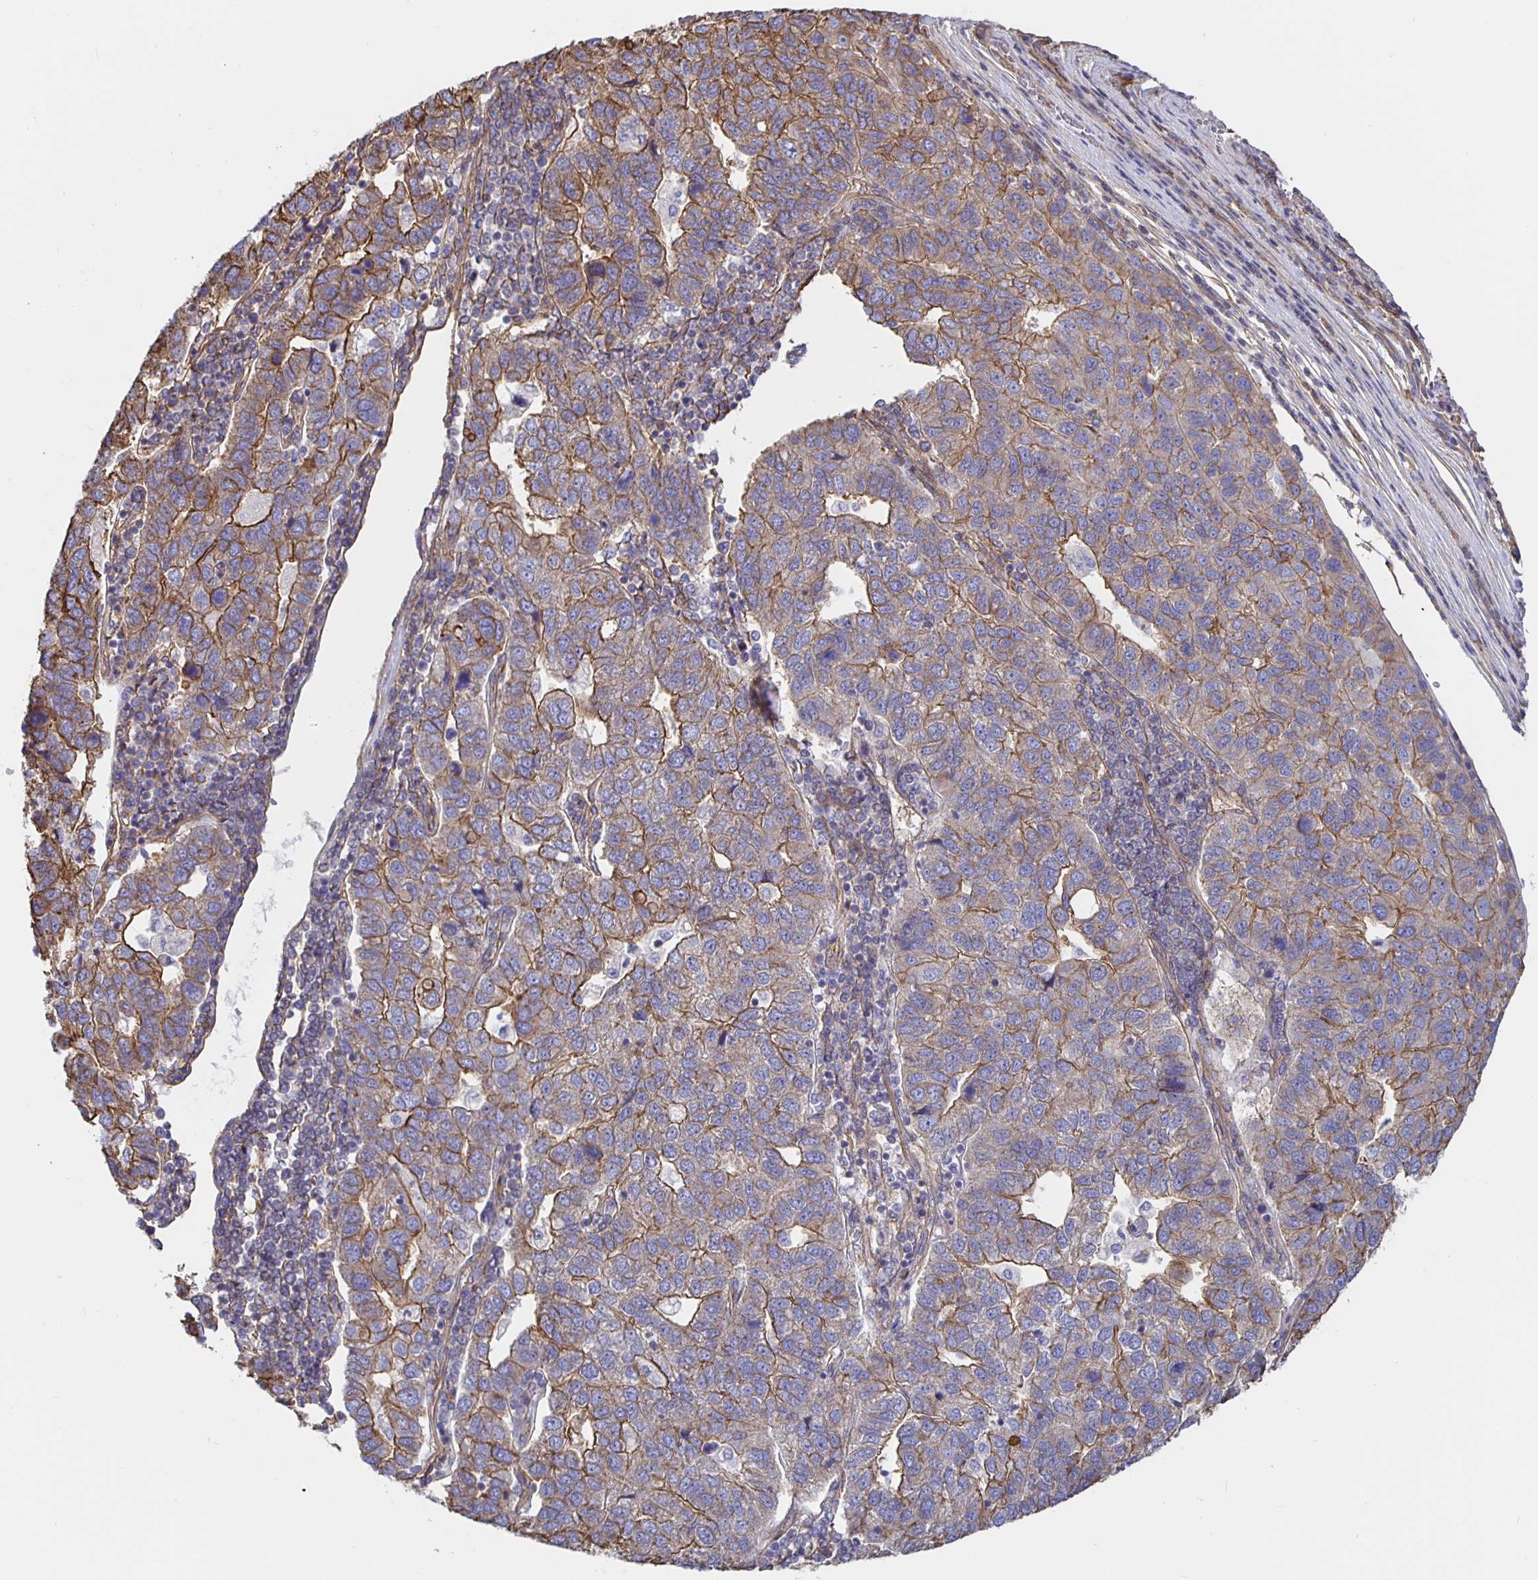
{"staining": {"intensity": "moderate", "quantity": "25%-75%", "location": "cytoplasmic/membranous"}, "tissue": "pancreatic cancer", "cell_type": "Tumor cells", "image_type": "cancer", "snomed": [{"axis": "morphology", "description": "Adenocarcinoma, NOS"}, {"axis": "topography", "description": "Pancreas"}], "caption": "Immunohistochemical staining of human pancreatic adenocarcinoma shows moderate cytoplasmic/membranous protein staining in about 25%-75% of tumor cells.", "gene": "ARHGEF39", "patient": {"sex": "female", "age": 61}}